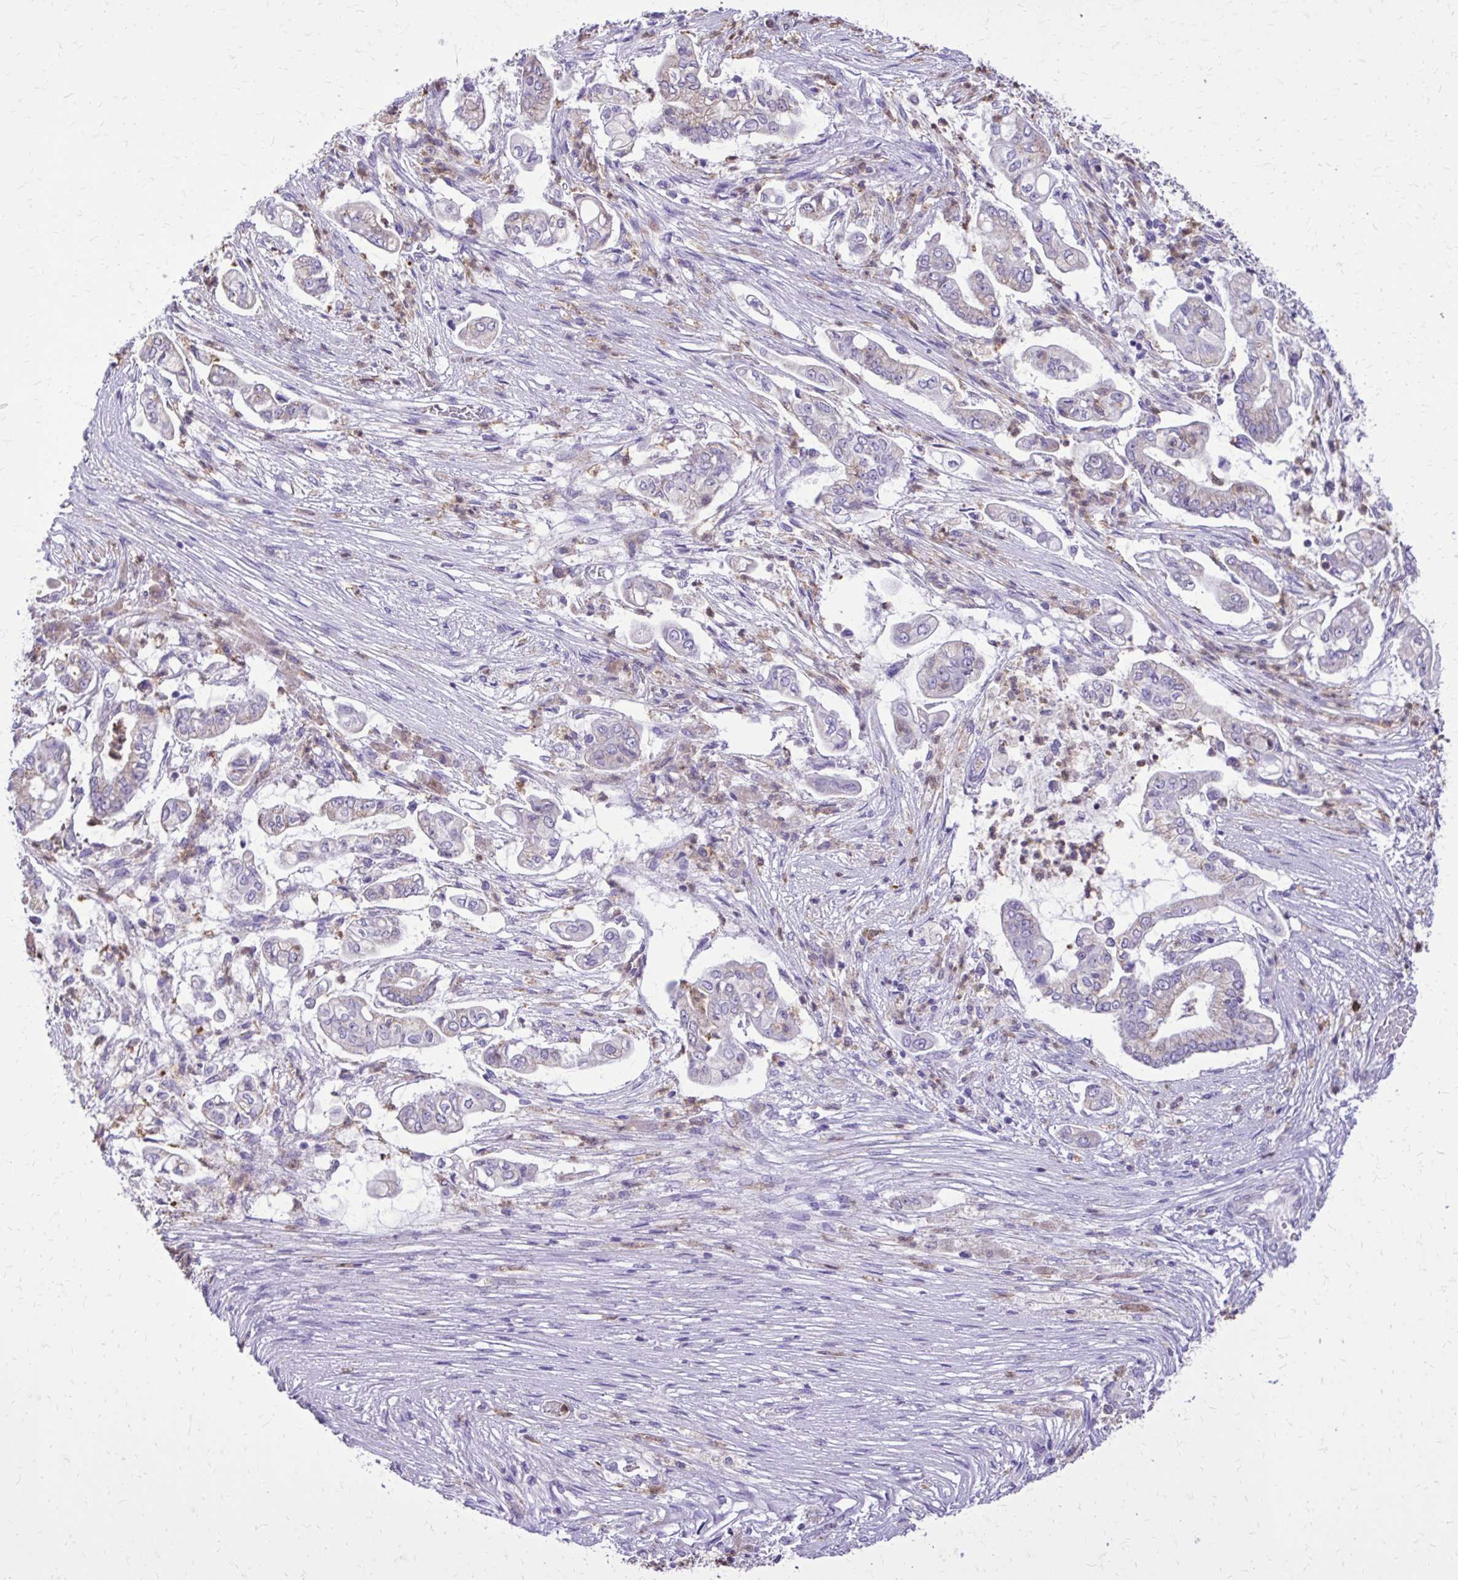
{"staining": {"intensity": "negative", "quantity": "none", "location": "none"}, "tissue": "pancreatic cancer", "cell_type": "Tumor cells", "image_type": "cancer", "snomed": [{"axis": "morphology", "description": "Adenocarcinoma, NOS"}, {"axis": "topography", "description": "Pancreas"}], "caption": "Immunohistochemistry (IHC) of human pancreatic cancer exhibits no positivity in tumor cells. (DAB immunohistochemistry visualized using brightfield microscopy, high magnification).", "gene": "CAT", "patient": {"sex": "female", "age": 69}}